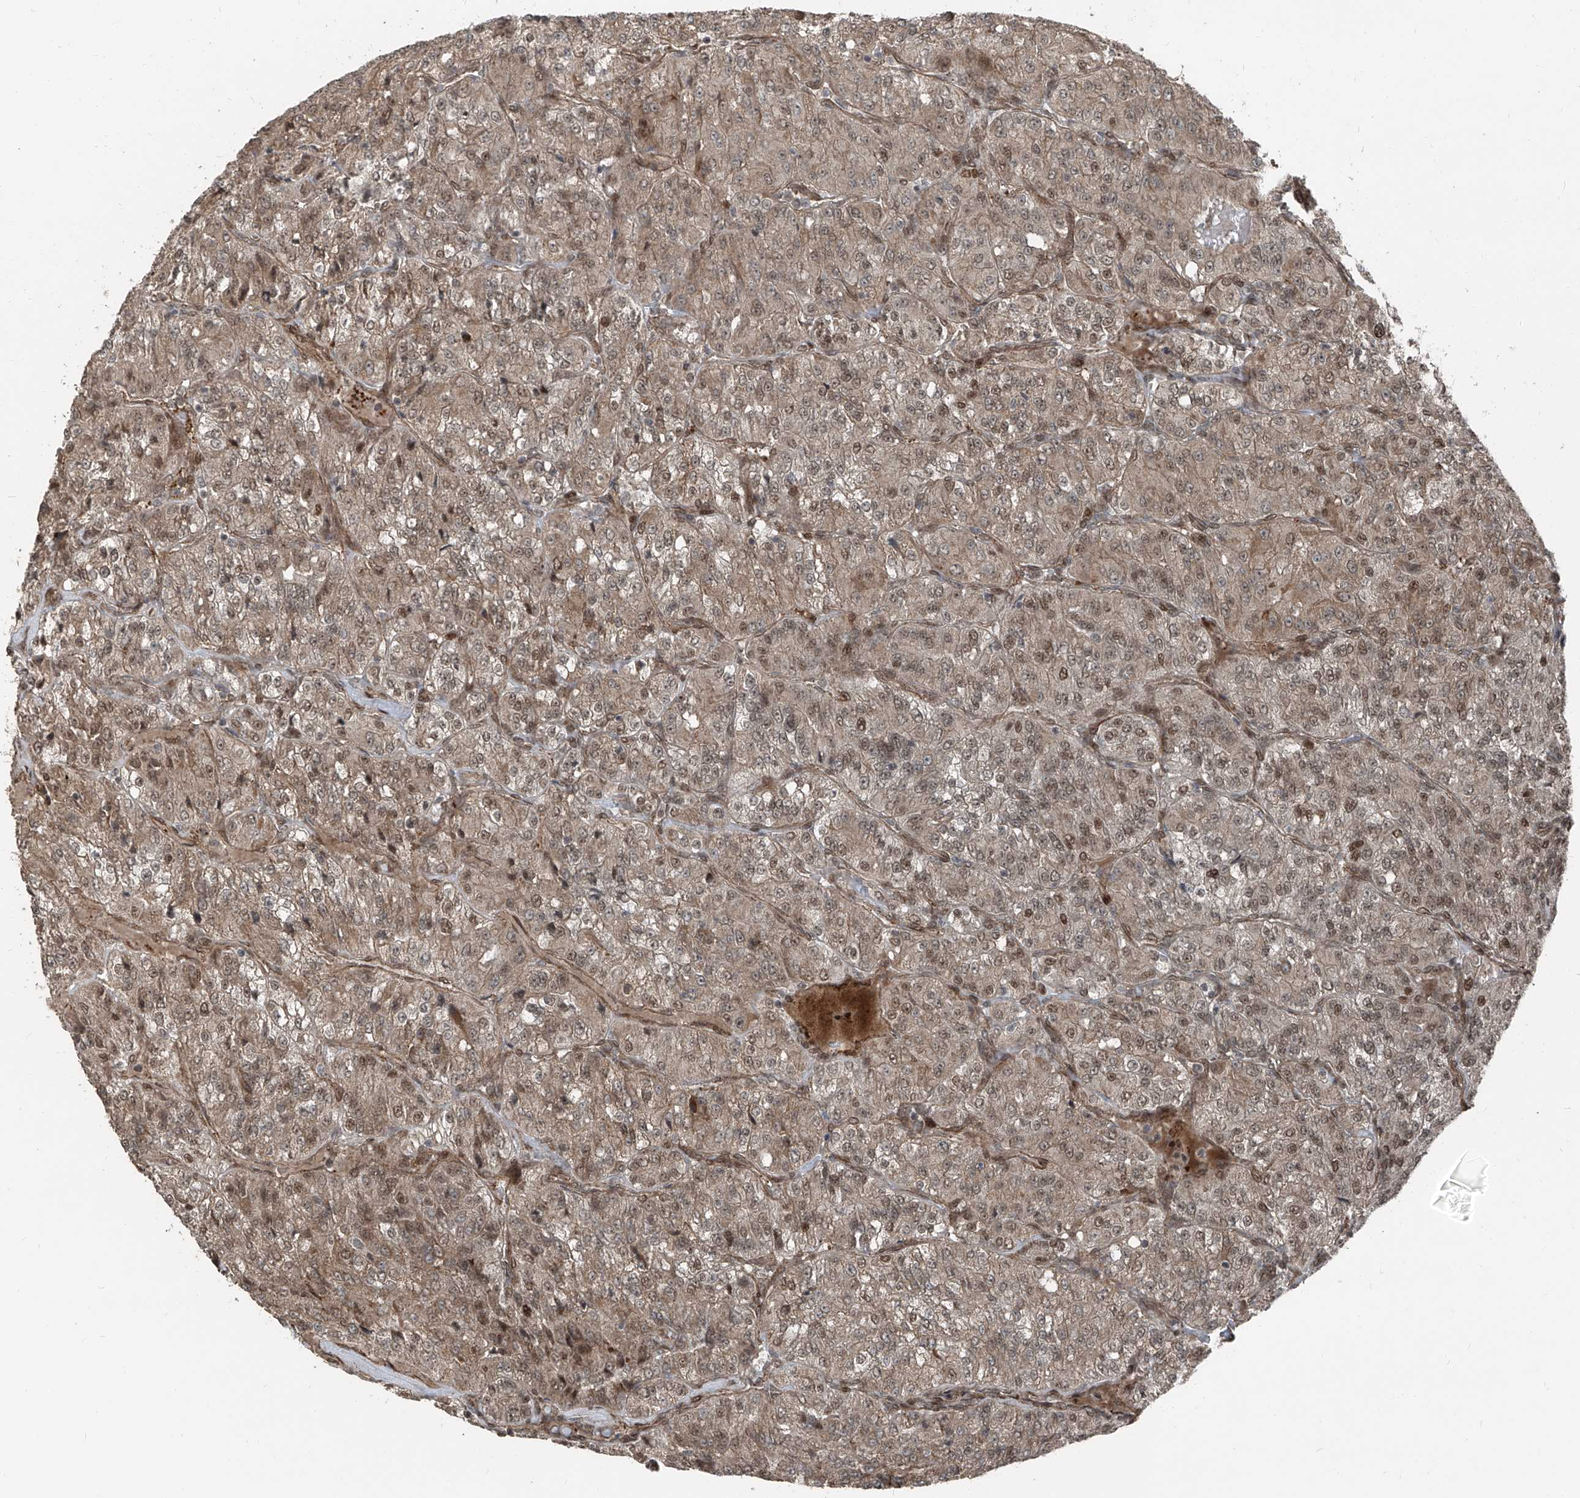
{"staining": {"intensity": "weak", "quantity": ">75%", "location": "cytoplasmic/membranous,nuclear"}, "tissue": "renal cancer", "cell_type": "Tumor cells", "image_type": "cancer", "snomed": [{"axis": "morphology", "description": "Adenocarcinoma, NOS"}, {"axis": "topography", "description": "Kidney"}], "caption": "Renal cancer was stained to show a protein in brown. There is low levels of weak cytoplasmic/membranous and nuclear staining in approximately >75% of tumor cells.", "gene": "ZNF570", "patient": {"sex": "female", "age": 63}}